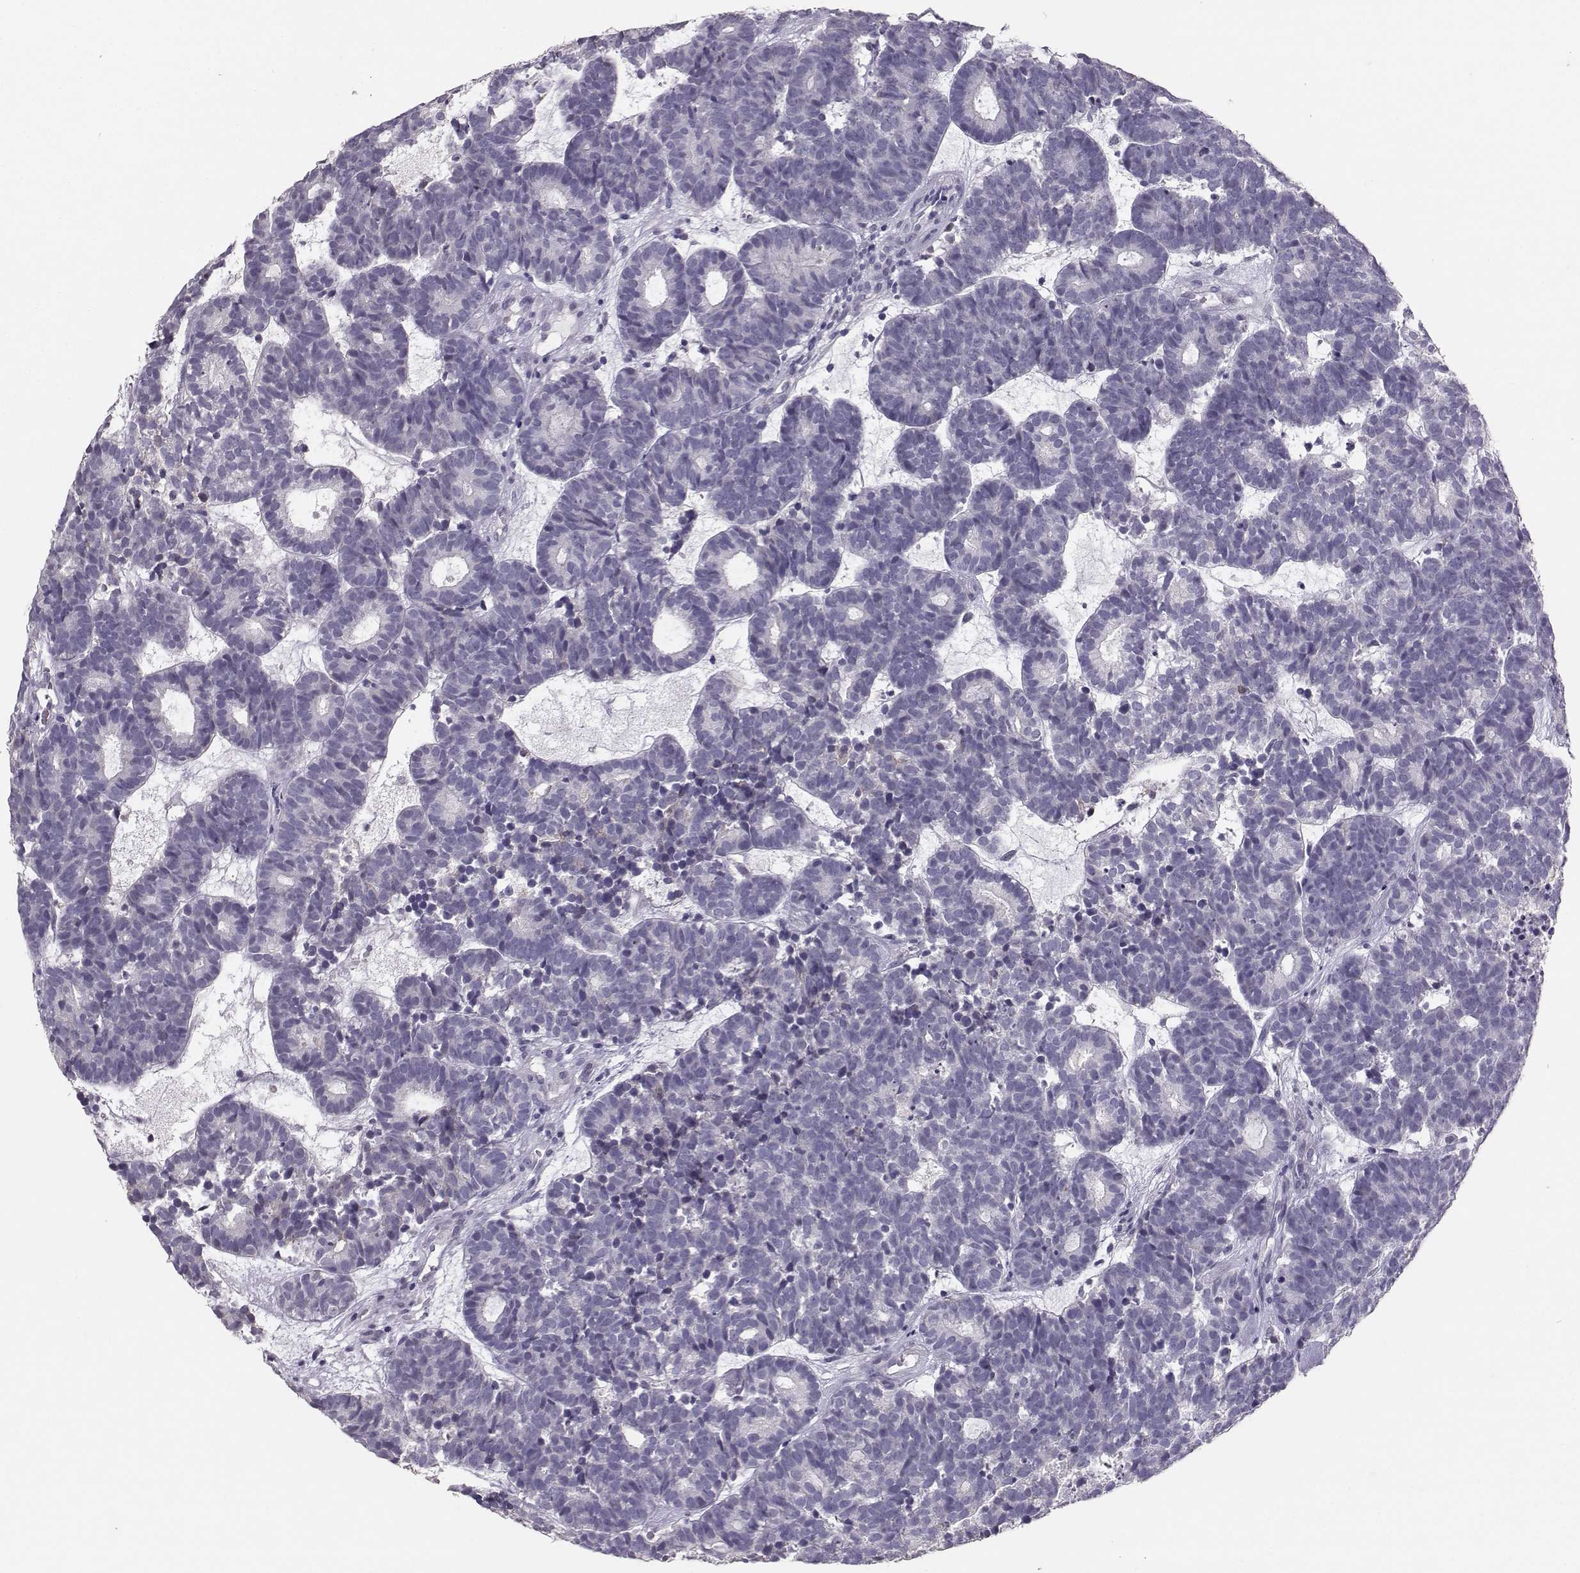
{"staining": {"intensity": "negative", "quantity": "none", "location": "none"}, "tissue": "head and neck cancer", "cell_type": "Tumor cells", "image_type": "cancer", "snomed": [{"axis": "morphology", "description": "Adenocarcinoma, NOS"}, {"axis": "topography", "description": "Head-Neck"}], "caption": "Head and neck adenocarcinoma stained for a protein using IHC shows no positivity tumor cells.", "gene": "PKP2", "patient": {"sex": "female", "age": 81}}